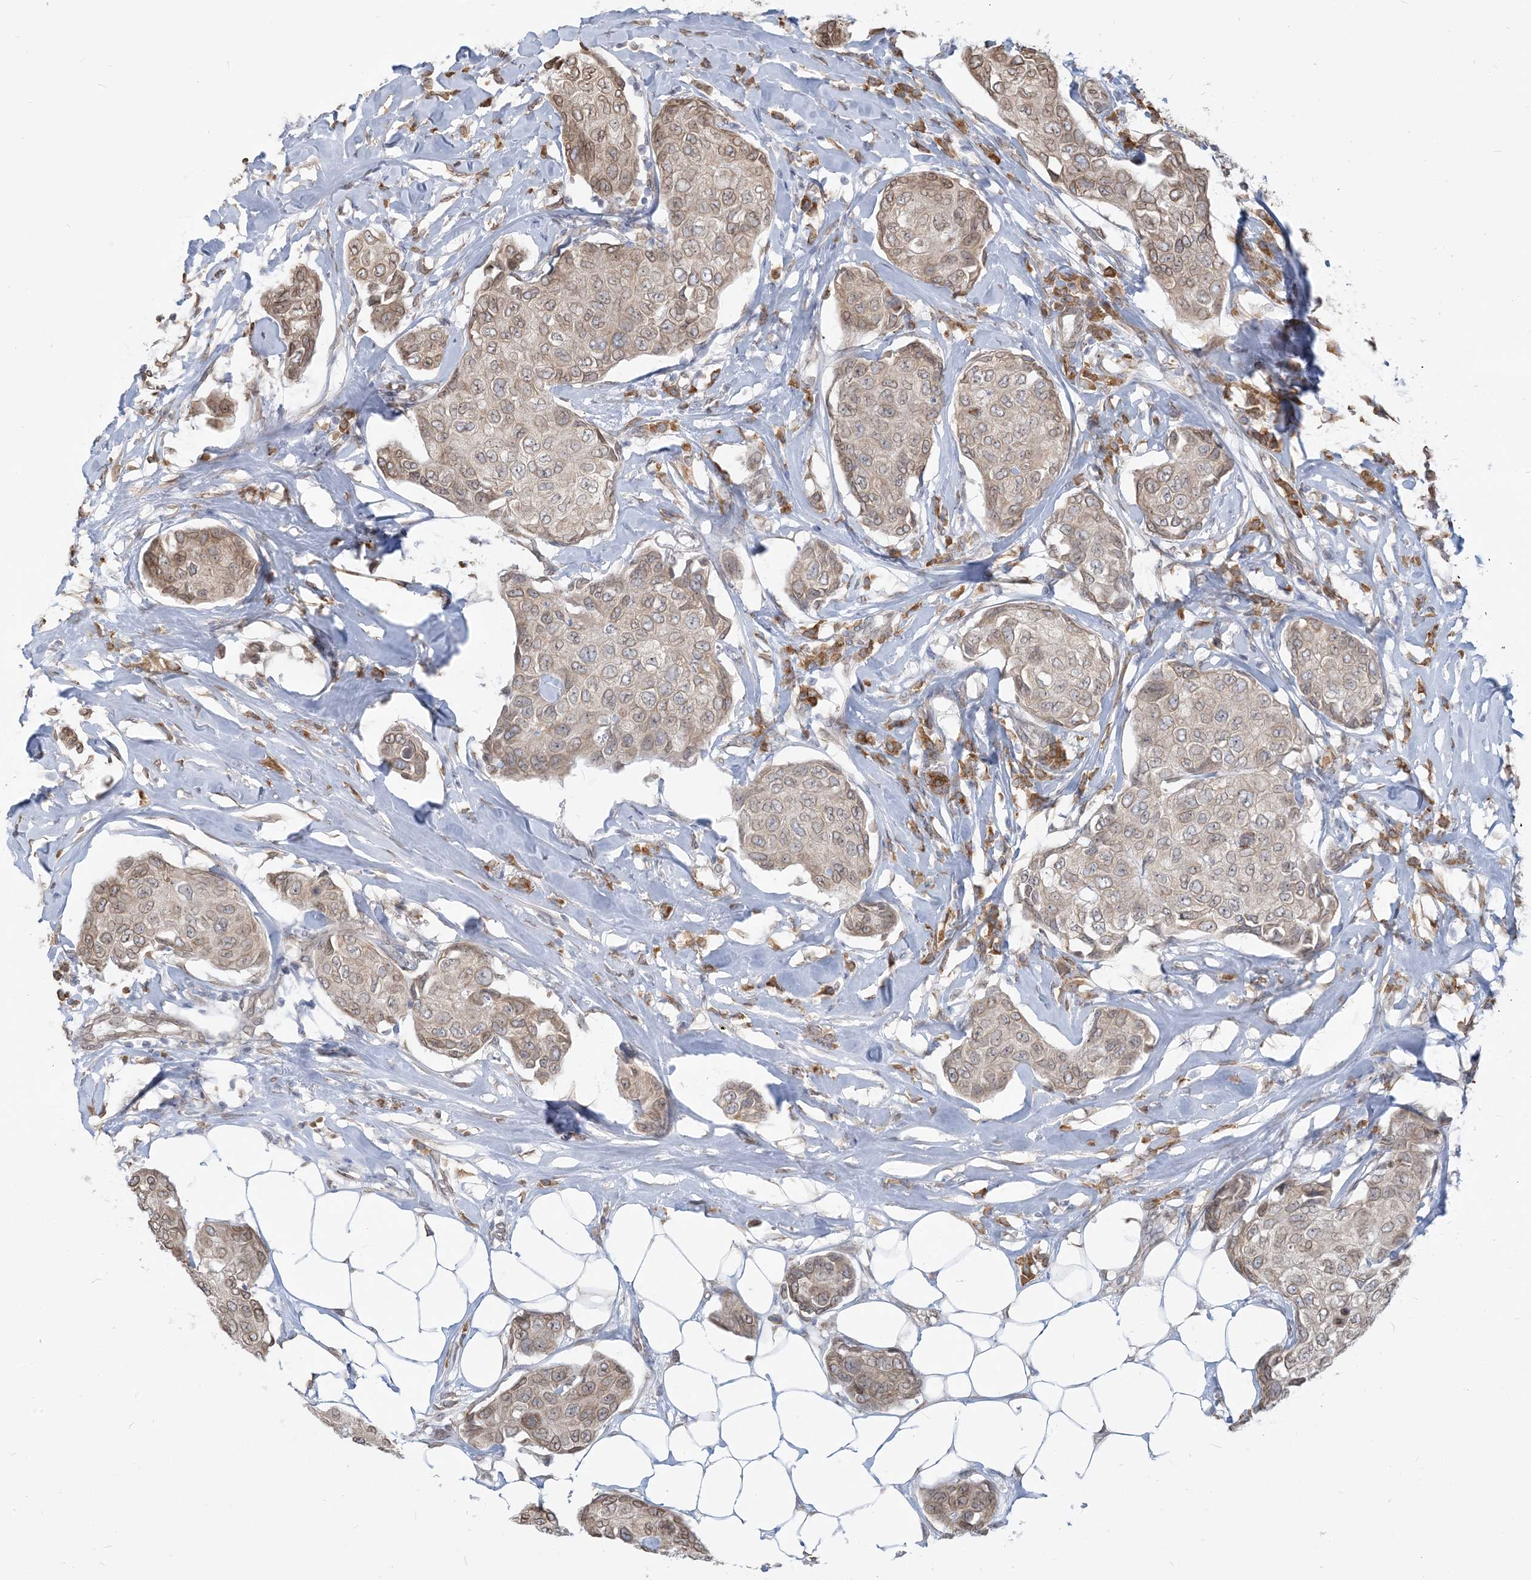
{"staining": {"intensity": "weak", "quantity": "<25%", "location": "cytoplasmic/membranous,nuclear"}, "tissue": "breast cancer", "cell_type": "Tumor cells", "image_type": "cancer", "snomed": [{"axis": "morphology", "description": "Duct carcinoma"}, {"axis": "topography", "description": "Breast"}], "caption": "Human breast intraductal carcinoma stained for a protein using immunohistochemistry (IHC) shows no positivity in tumor cells.", "gene": "WWP1", "patient": {"sex": "female", "age": 80}}